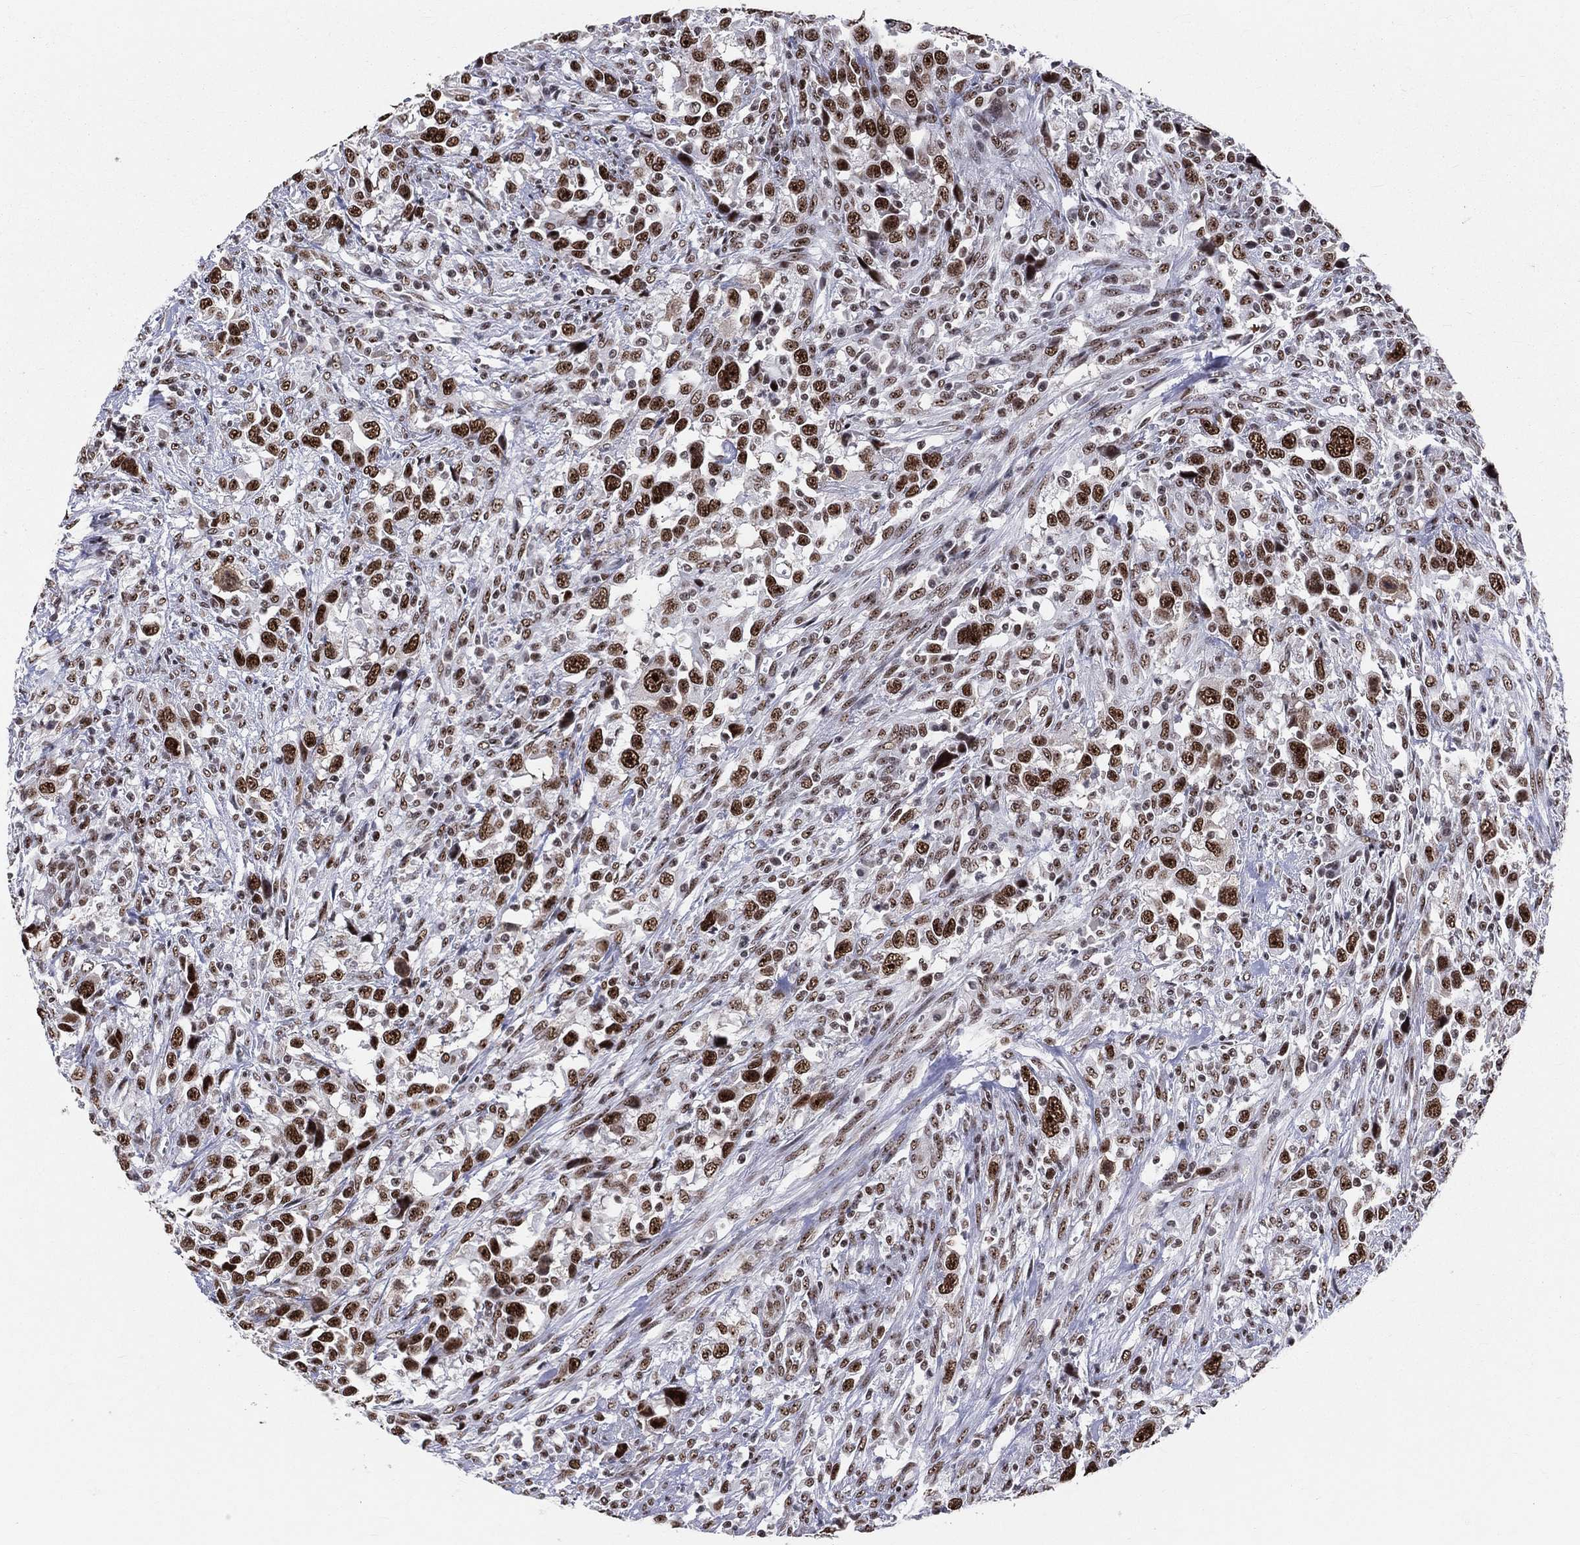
{"staining": {"intensity": "strong", "quantity": ">75%", "location": "nuclear"}, "tissue": "urothelial cancer", "cell_type": "Tumor cells", "image_type": "cancer", "snomed": [{"axis": "morphology", "description": "Urothelial carcinoma, NOS"}, {"axis": "morphology", "description": "Urothelial carcinoma, High grade"}, {"axis": "topography", "description": "Urinary bladder"}], "caption": "This histopathology image reveals IHC staining of urothelial cancer, with high strong nuclear expression in approximately >75% of tumor cells.", "gene": "CDK7", "patient": {"sex": "female", "age": 64}}